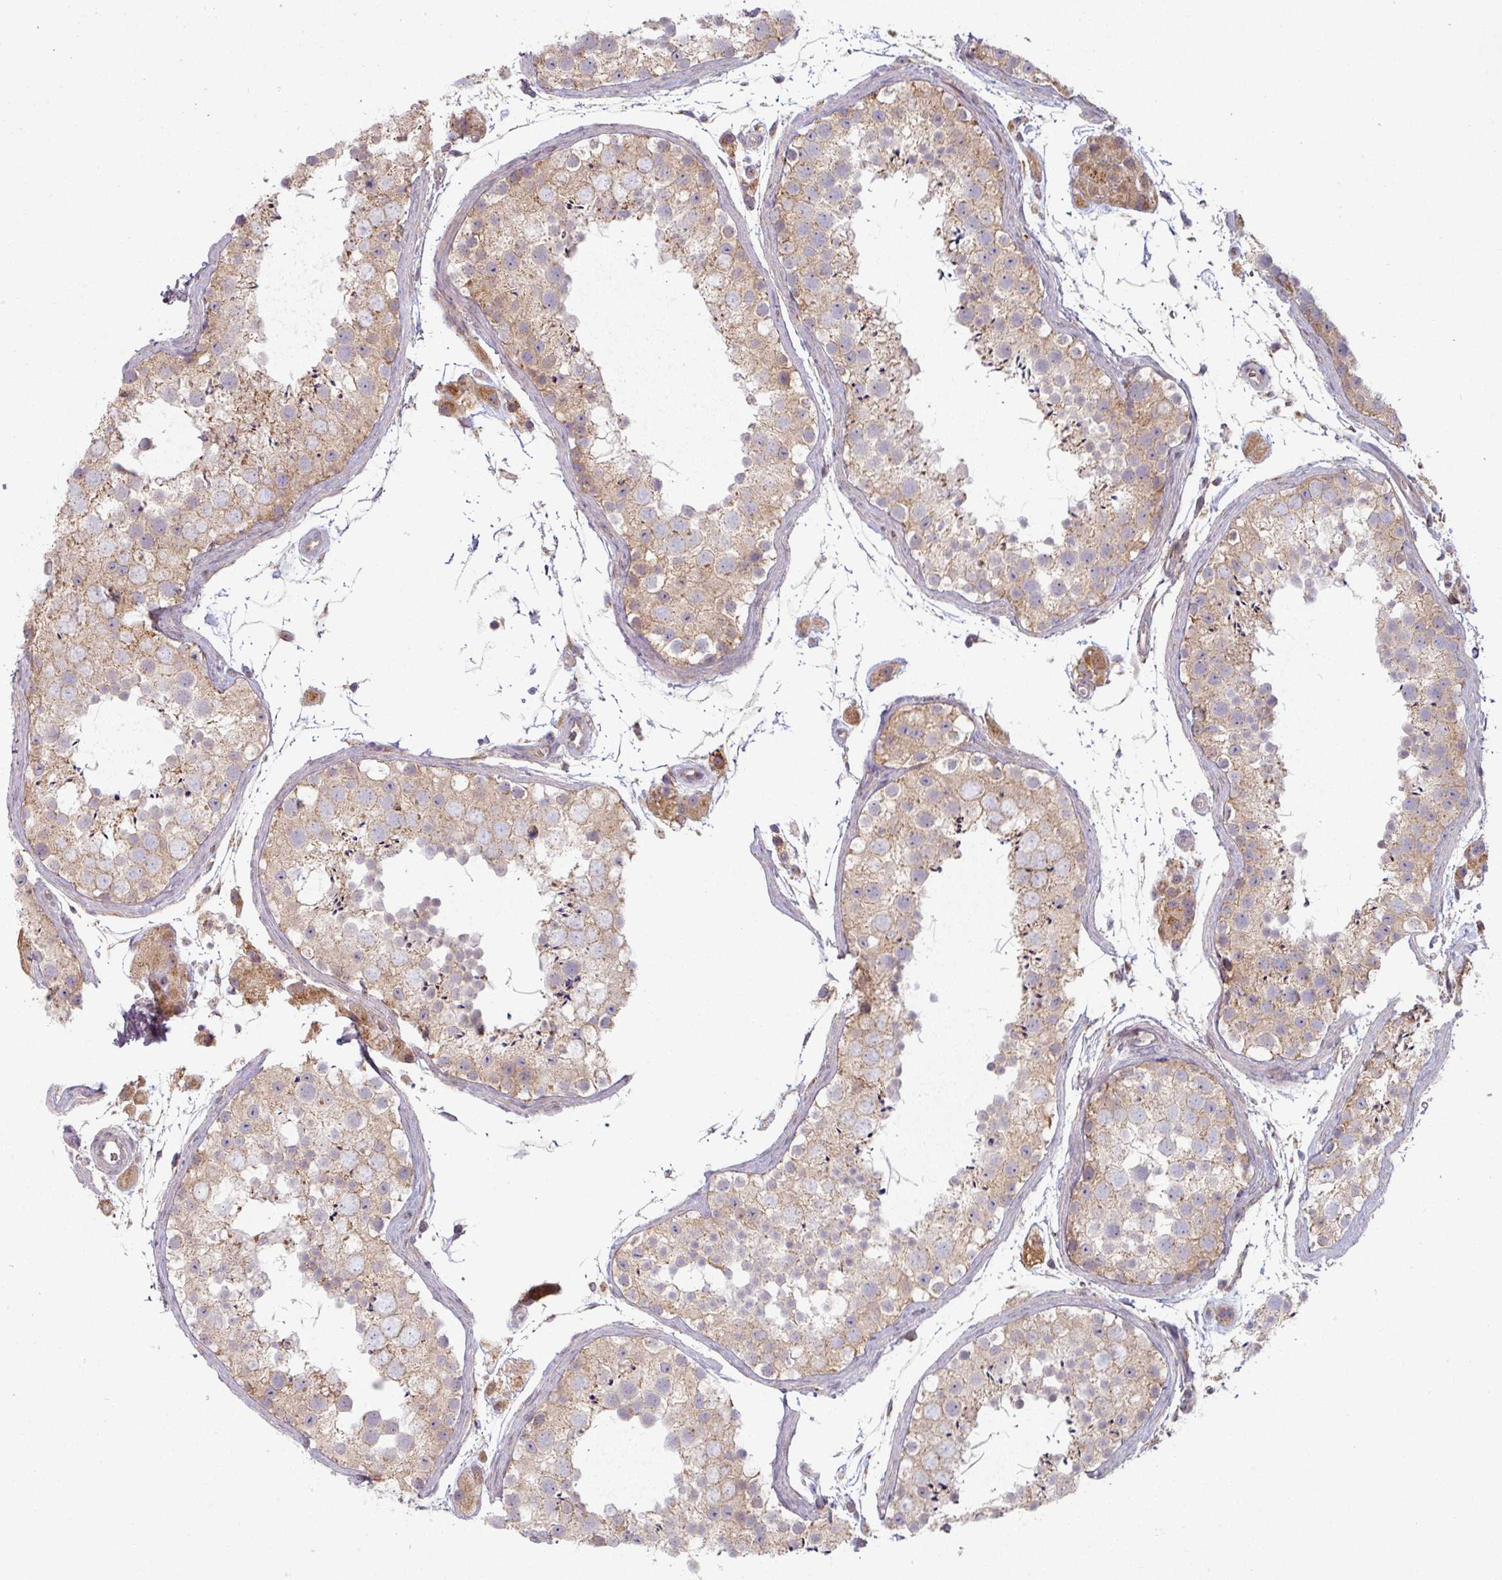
{"staining": {"intensity": "moderate", "quantity": "25%-75%", "location": "cytoplasmic/membranous"}, "tissue": "testis", "cell_type": "Cells in seminiferous ducts", "image_type": "normal", "snomed": [{"axis": "morphology", "description": "Normal tissue, NOS"}, {"axis": "topography", "description": "Testis"}], "caption": "An IHC photomicrograph of normal tissue is shown. Protein staining in brown labels moderate cytoplasmic/membranous positivity in testis within cells in seminiferous ducts. The staining was performed using DAB (3,3'-diaminobenzidine) to visualize the protein expression in brown, while the nuclei were stained in blue with hematoxylin (Magnification: 20x).", "gene": "PLEKHJ1", "patient": {"sex": "male", "age": 41}}